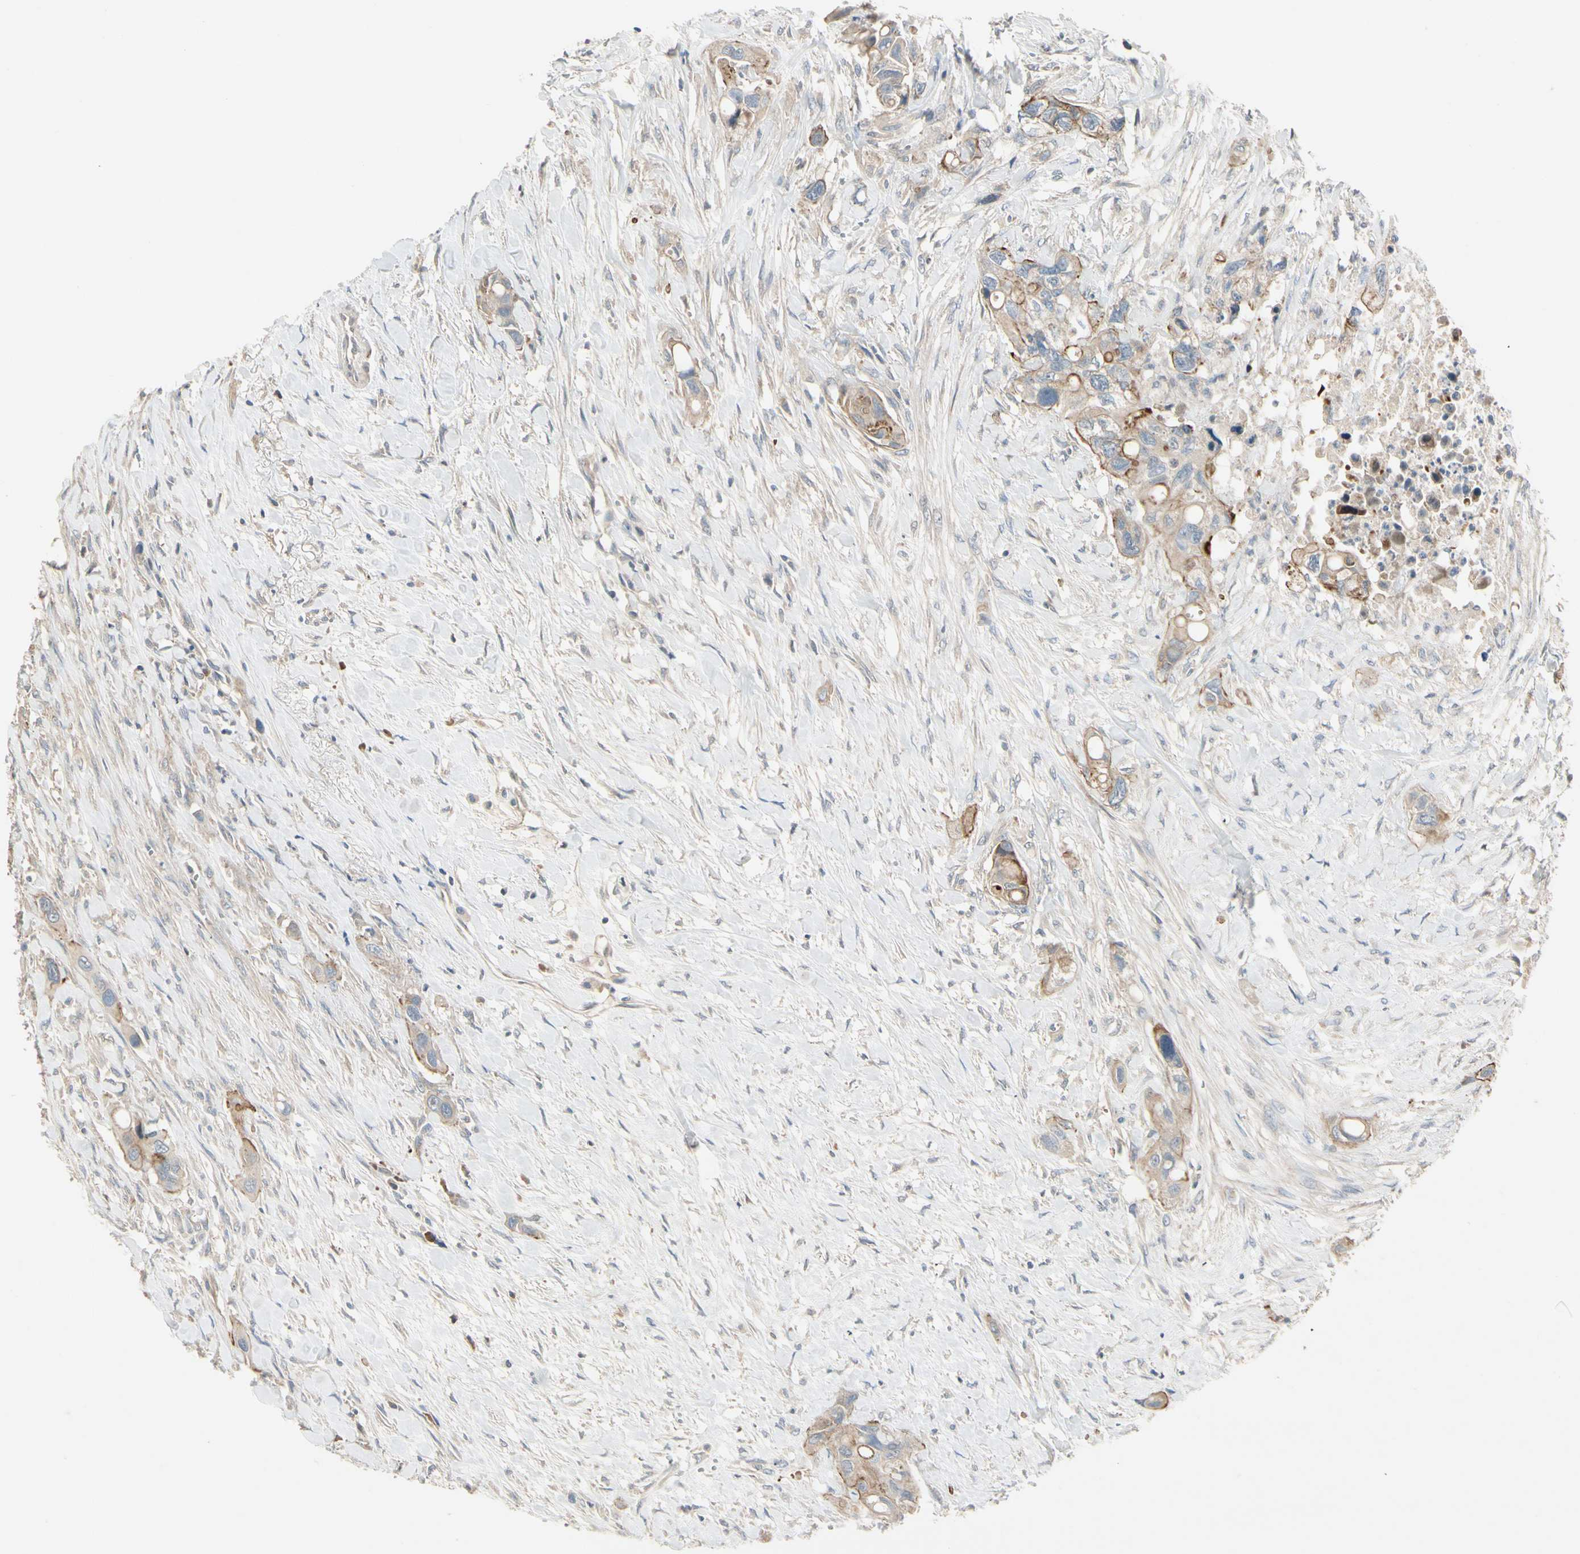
{"staining": {"intensity": "moderate", "quantity": "<25%", "location": "cytoplasmic/membranous"}, "tissue": "colorectal cancer", "cell_type": "Tumor cells", "image_type": "cancer", "snomed": [{"axis": "morphology", "description": "Adenocarcinoma, NOS"}, {"axis": "topography", "description": "Colon"}], "caption": "Colorectal cancer (adenocarcinoma) stained with IHC demonstrates moderate cytoplasmic/membranous positivity in about <25% of tumor cells.", "gene": "PPP3CB", "patient": {"sex": "female", "age": 57}}